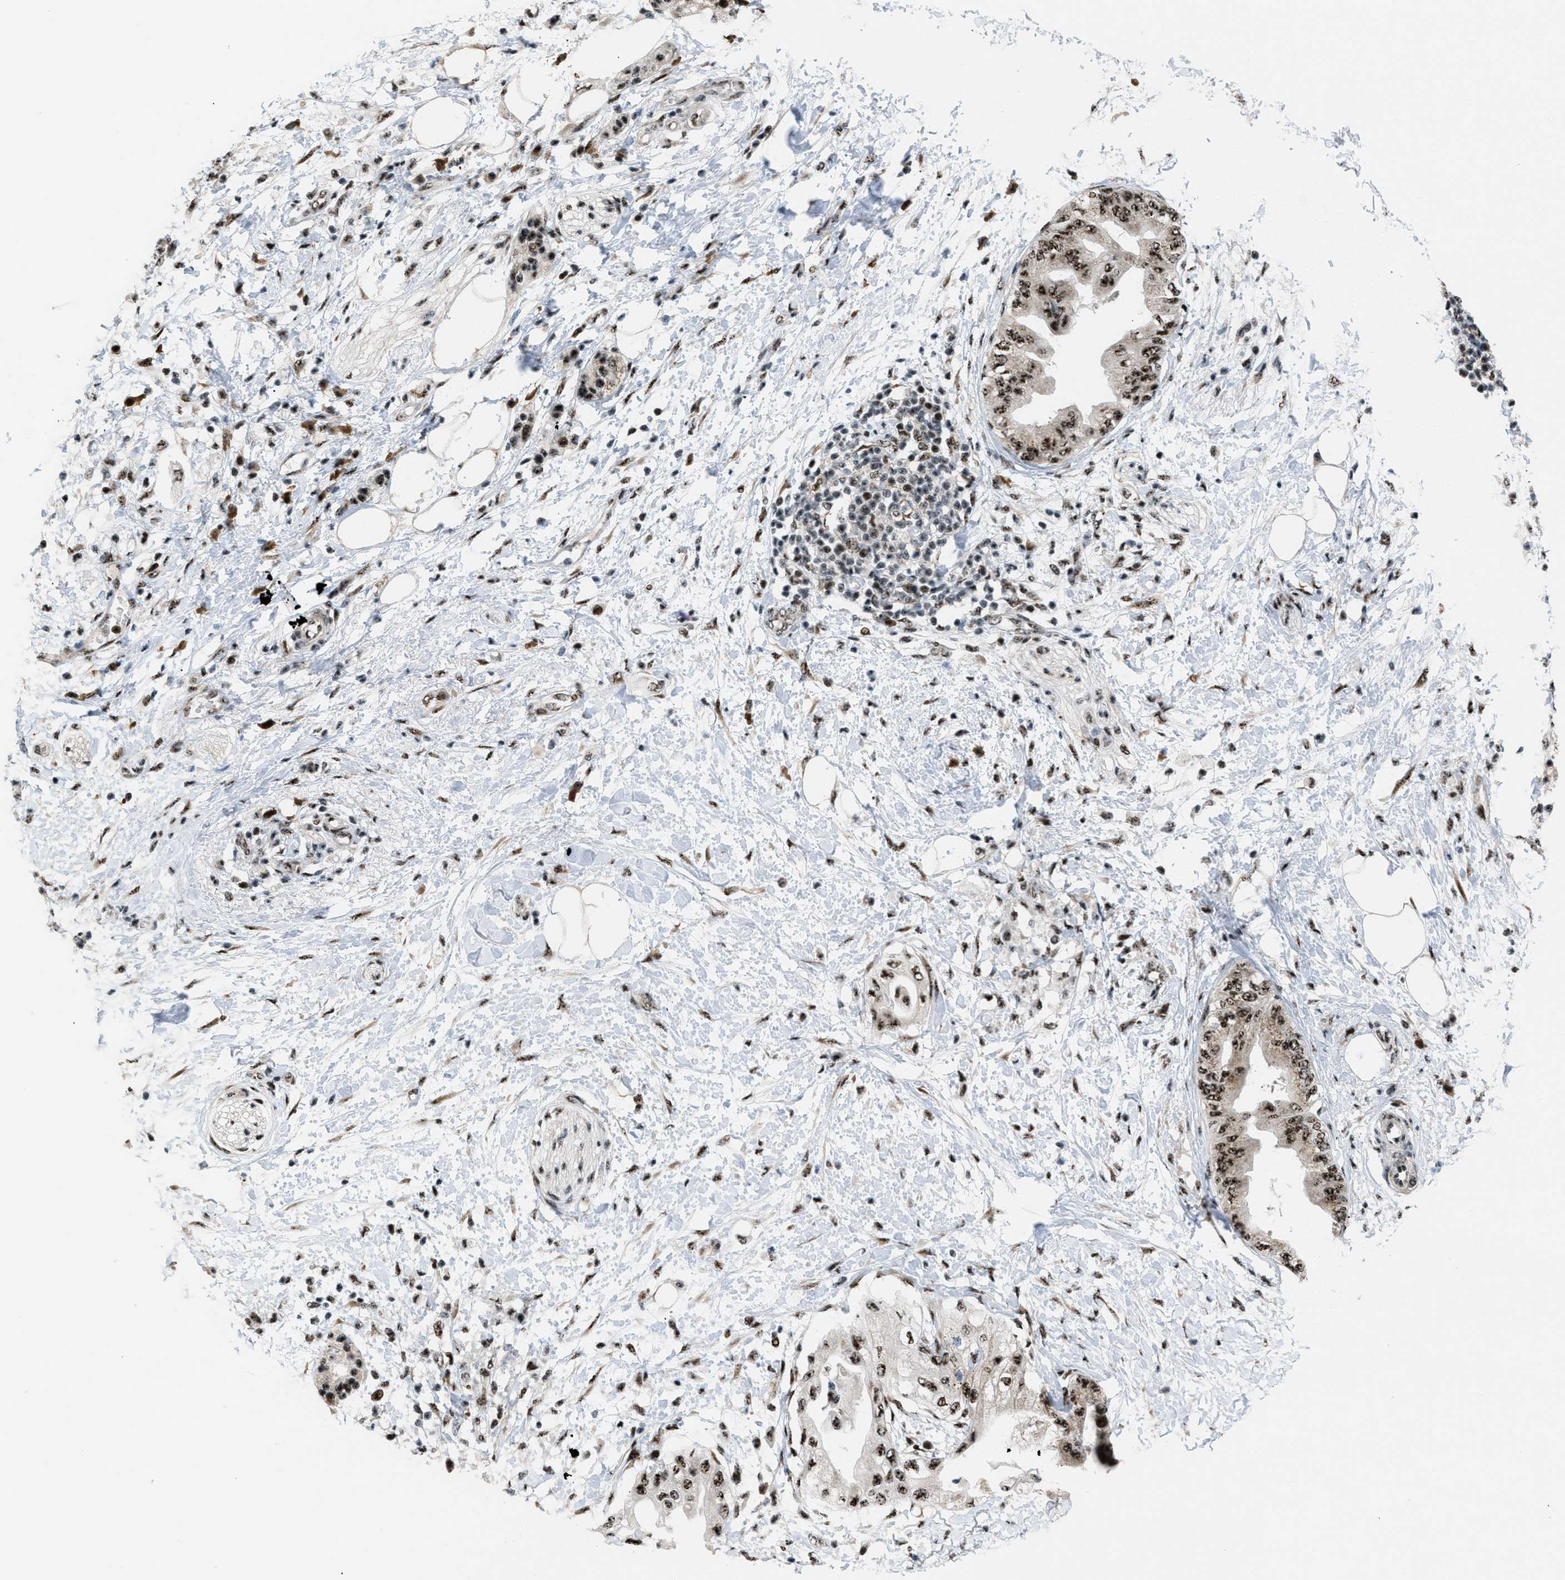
{"staining": {"intensity": "strong", "quantity": ">75%", "location": "nuclear"}, "tissue": "pancreatic cancer", "cell_type": "Tumor cells", "image_type": "cancer", "snomed": [{"axis": "morphology", "description": "Normal tissue, NOS"}, {"axis": "morphology", "description": "Adenocarcinoma, NOS"}, {"axis": "topography", "description": "Pancreas"}, {"axis": "topography", "description": "Duodenum"}], "caption": "Protein expression analysis of human pancreatic adenocarcinoma reveals strong nuclear expression in about >75% of tumor cells. Using DAB (3,3'-diaminobenzidine) (brown) and hematoxylin (blue) stains, captured at high magnification using brightfield microscopy.", "gene": "CDR2", "patient": {"sex": "female", "age": 60}}